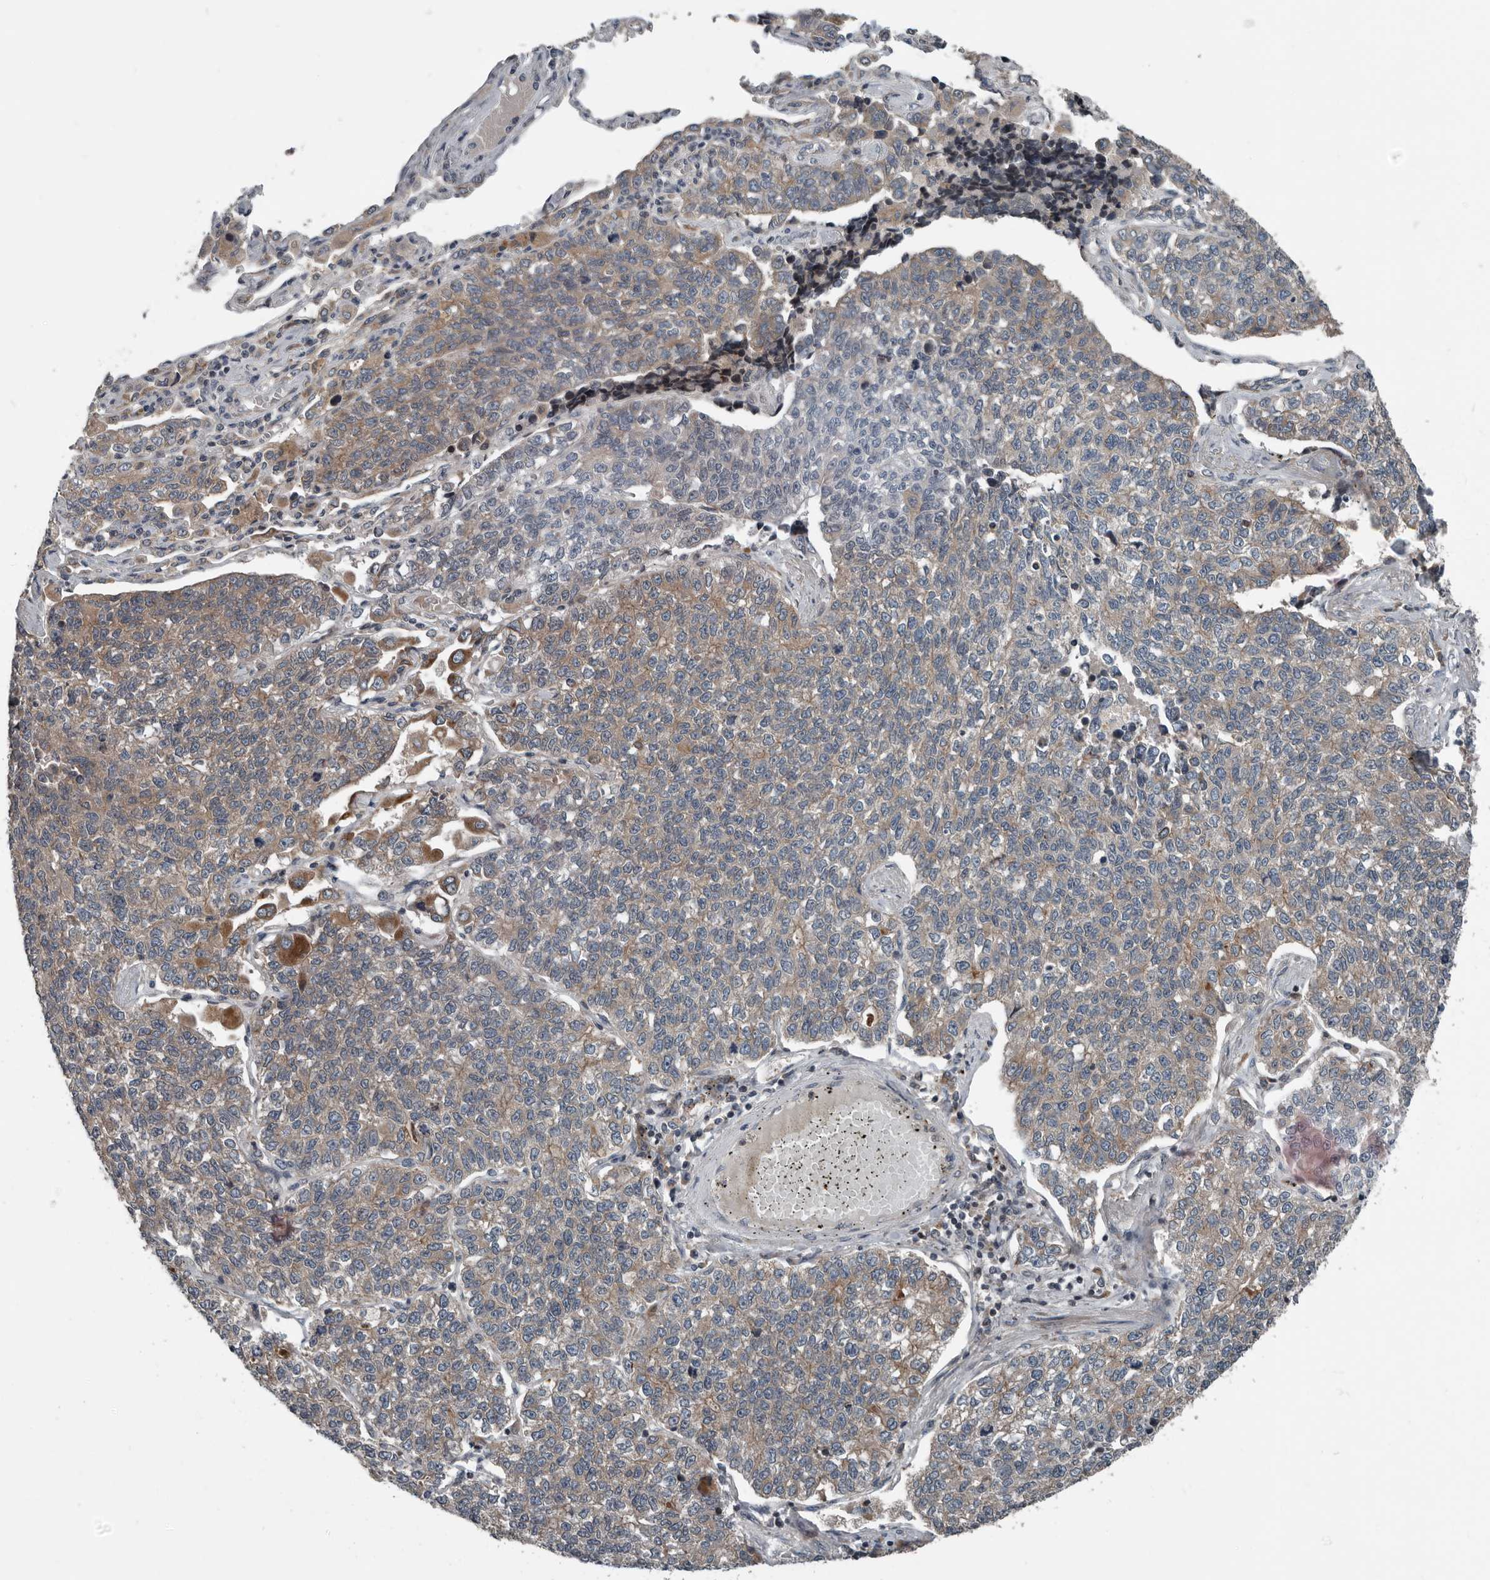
{"staining": {"intensity": "moderate", "quantity": "25%-75%", "location": "cytoplasmic/membranous"}, "tissue": "lung cancer", "cell_type": "Tumor cells", "image_type": "cancer", "snomed": [{"axis": "morphology", "description": "Adenocarcinoma, NOS"}, {"axis": "topography", "description": "Lung"}], "caption": "A medium amount of moderate cytoplasmic/membranous expression is identified in approximately 25%-75% of tumor cells in adenocarcinoma (lung) tissue.", "gene": "TMEM199", "patient": {"sex": "male", "age": 49}}